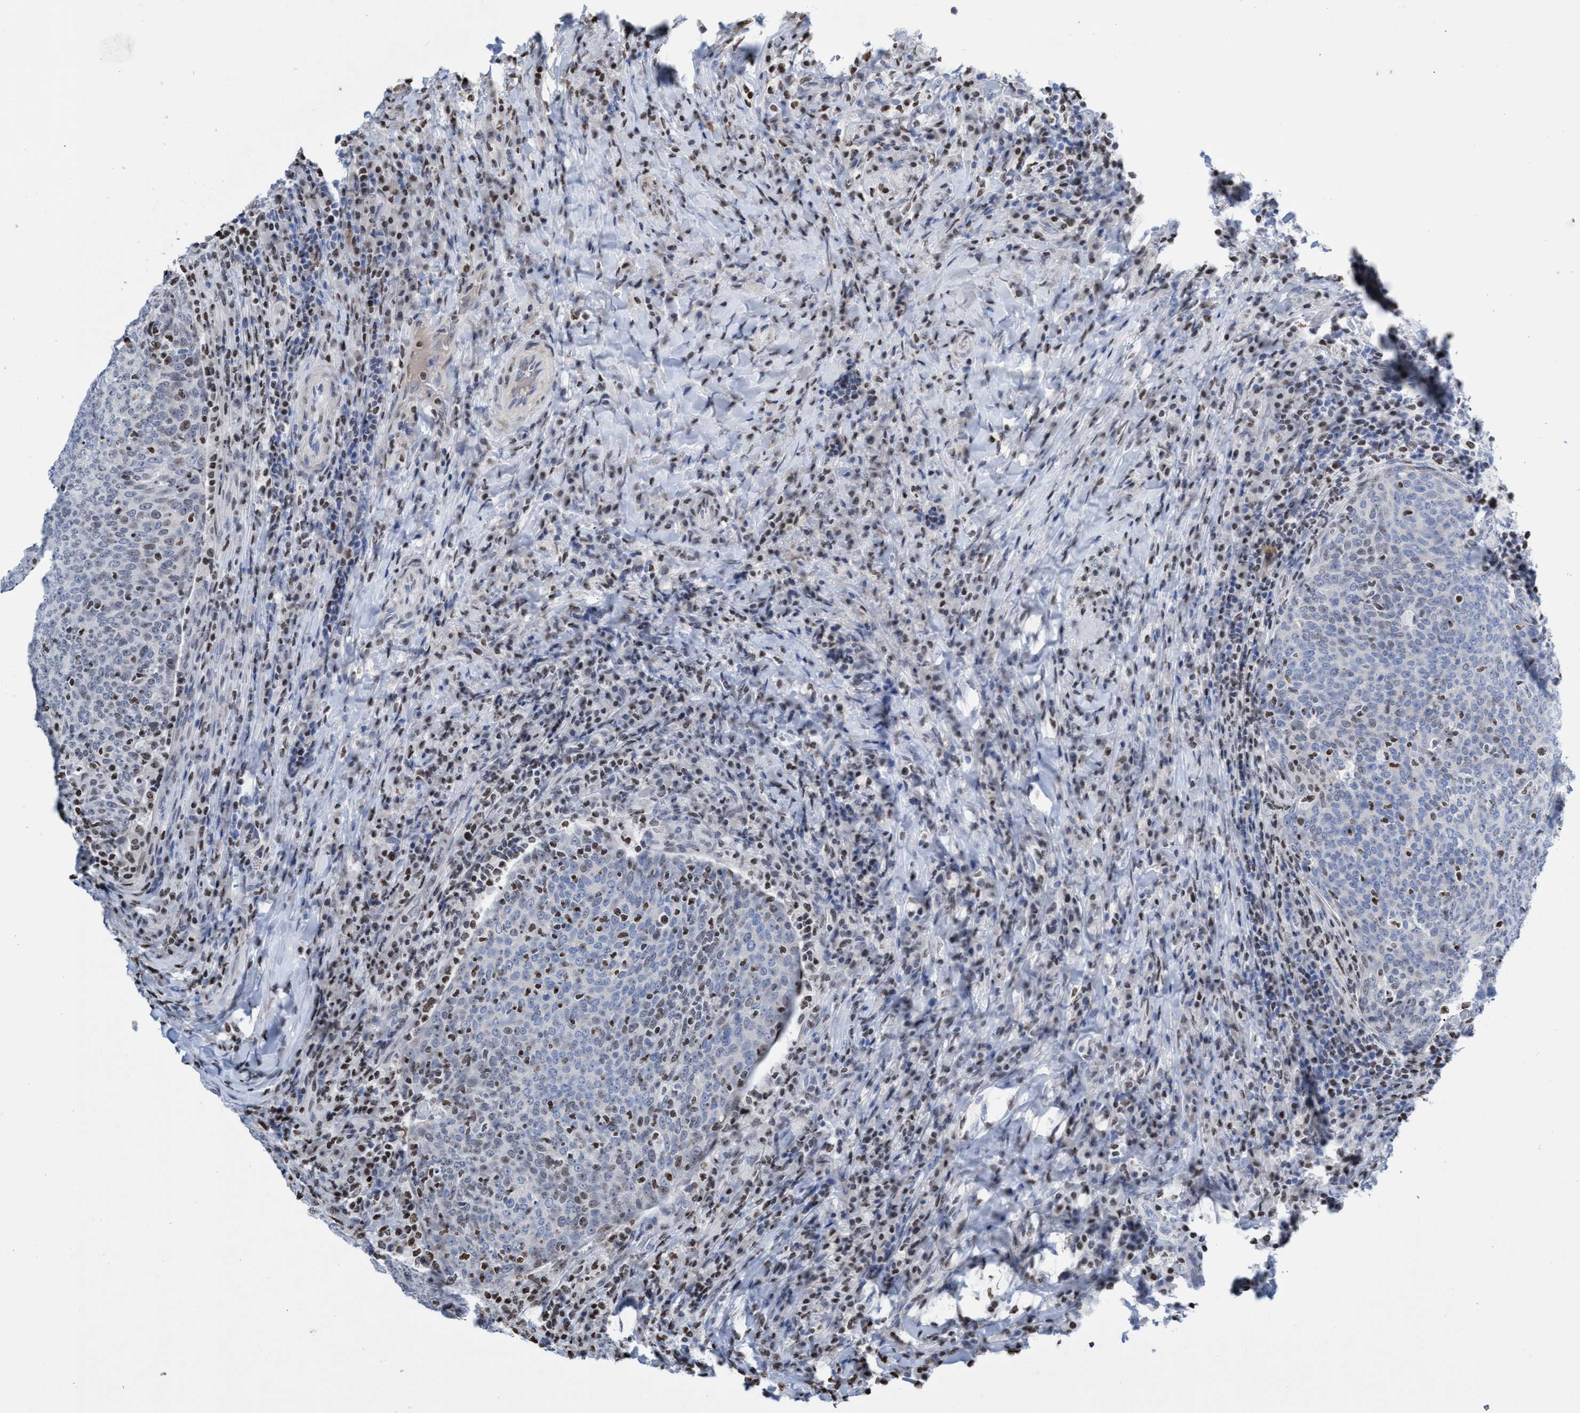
{"staining": {"intensity": "weak", "quantity": "25%-75%", "location": "nuclear"}, "tissue": "head and neck cancer", "cell_type": "Tumor cells", "image_type": "cancer", "snomed": [{"axis": "morphology", "description": "Squamous cell carcinoma, NOS"}, {"axis": "morphology", "description": "Squamous cell carcinoma, metastatic, NOS"}, {"axis": "topography", "description": "Lymph node"}, {"axis": "topography", "description": "Head-Neck"}], "caption": "An IHC histopathology image of tumor tissue is shown. Protein staining in brown shows weak nuclear positivity in metastatic squamous cell carcinoma (head and neck) within tumor cells.", "gene": "CBX2", "patient": {"sex": "male", "age": 62}}